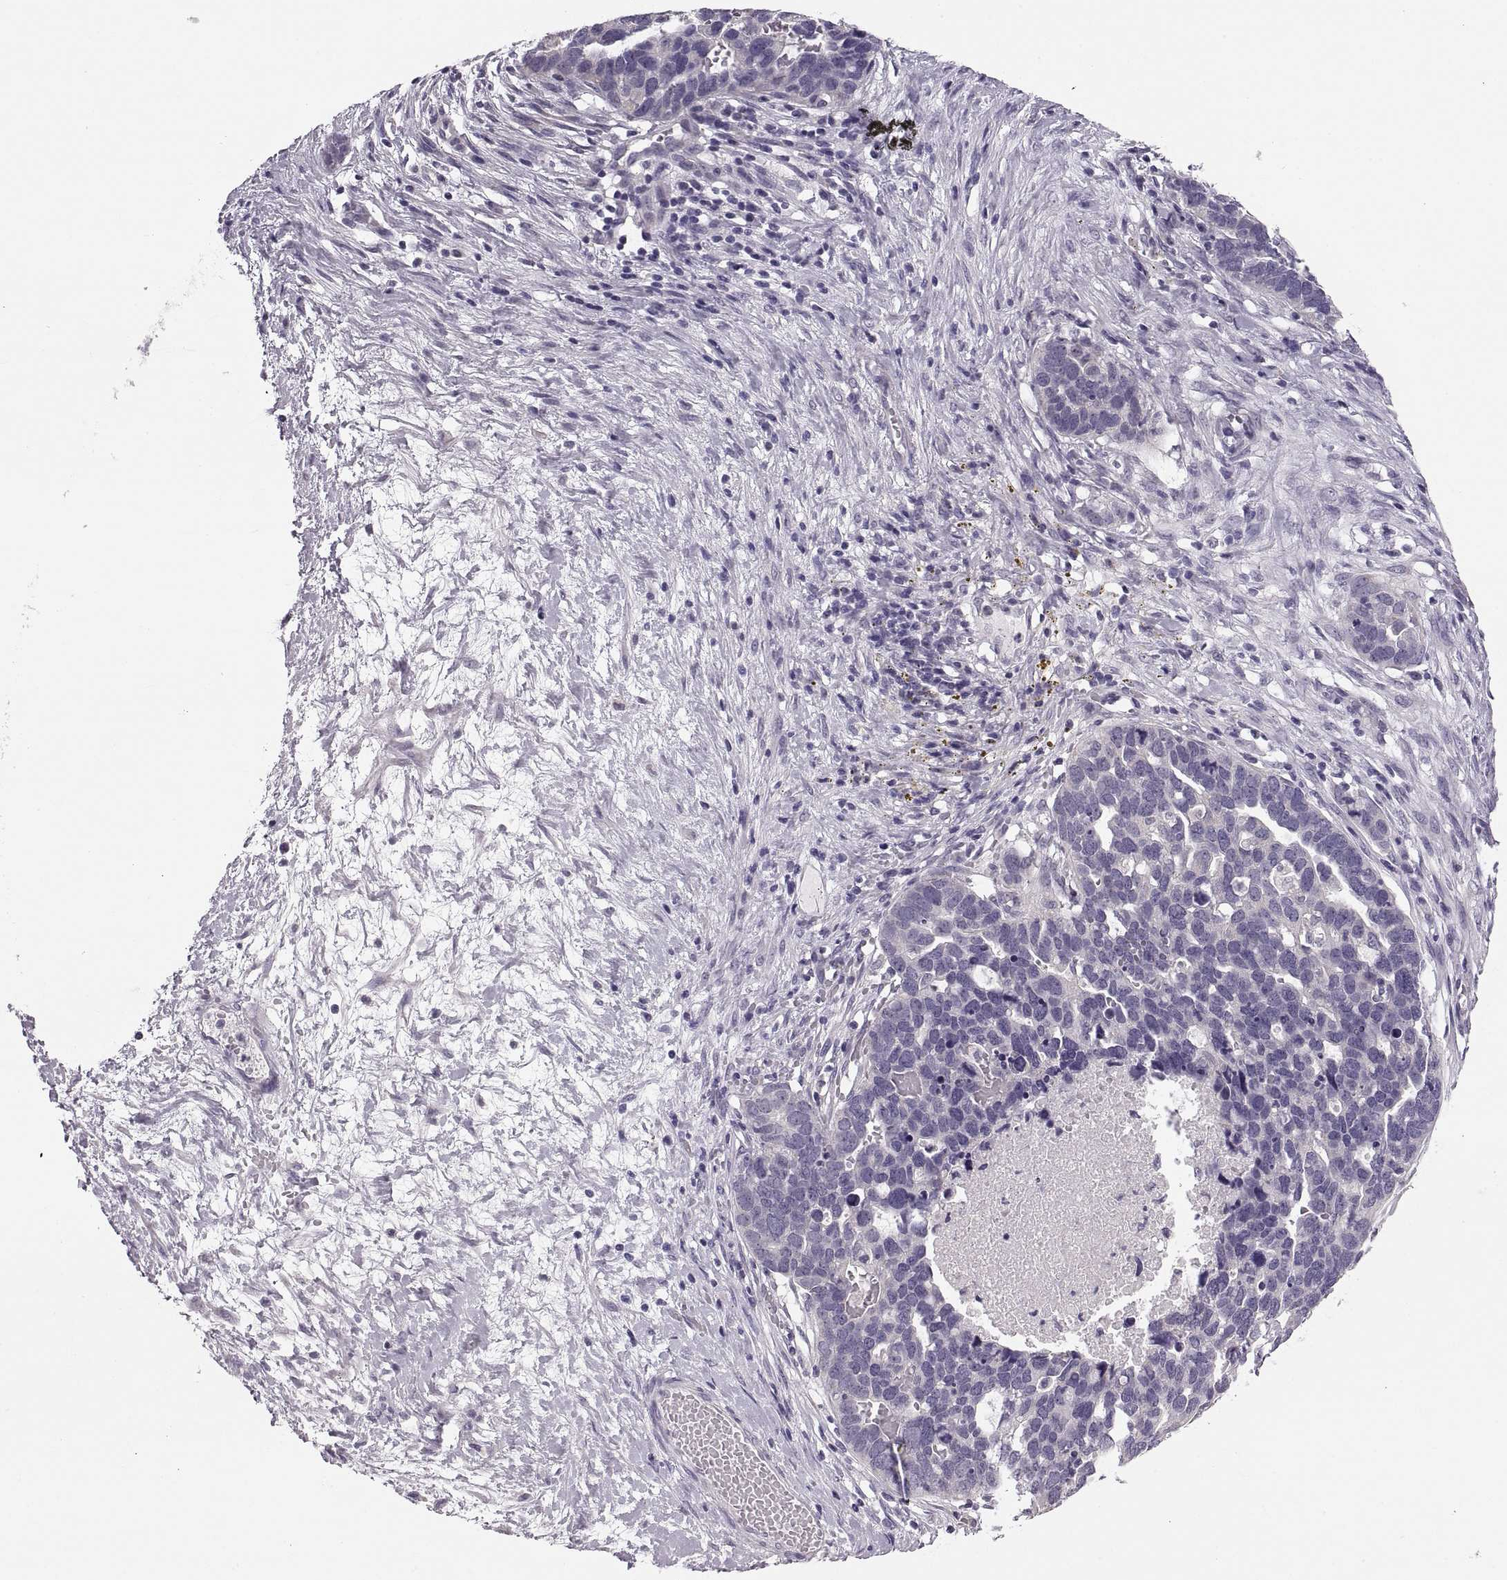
{"staining": {"intensity": "negative", "quantity": "none", "location": "none"}, "tissue": "ovarian cancer", "cell_type": "Tumor cells", "image_type": "cancer", "snomed": [{"axis": "morphology", "description": "Cystadenocarcinoma, serous, NOS"}, {"axis": "topography", "description": "Ovary"}], "caption": "Histopathology image shows no significant protein positivity in tumor cells of ovarian cancer. (DAB immunohistochemistry (IHC) with hematoxylin counter stain).", "gene": "ADH6", "patient": {"sex": "female", "age": 54}}